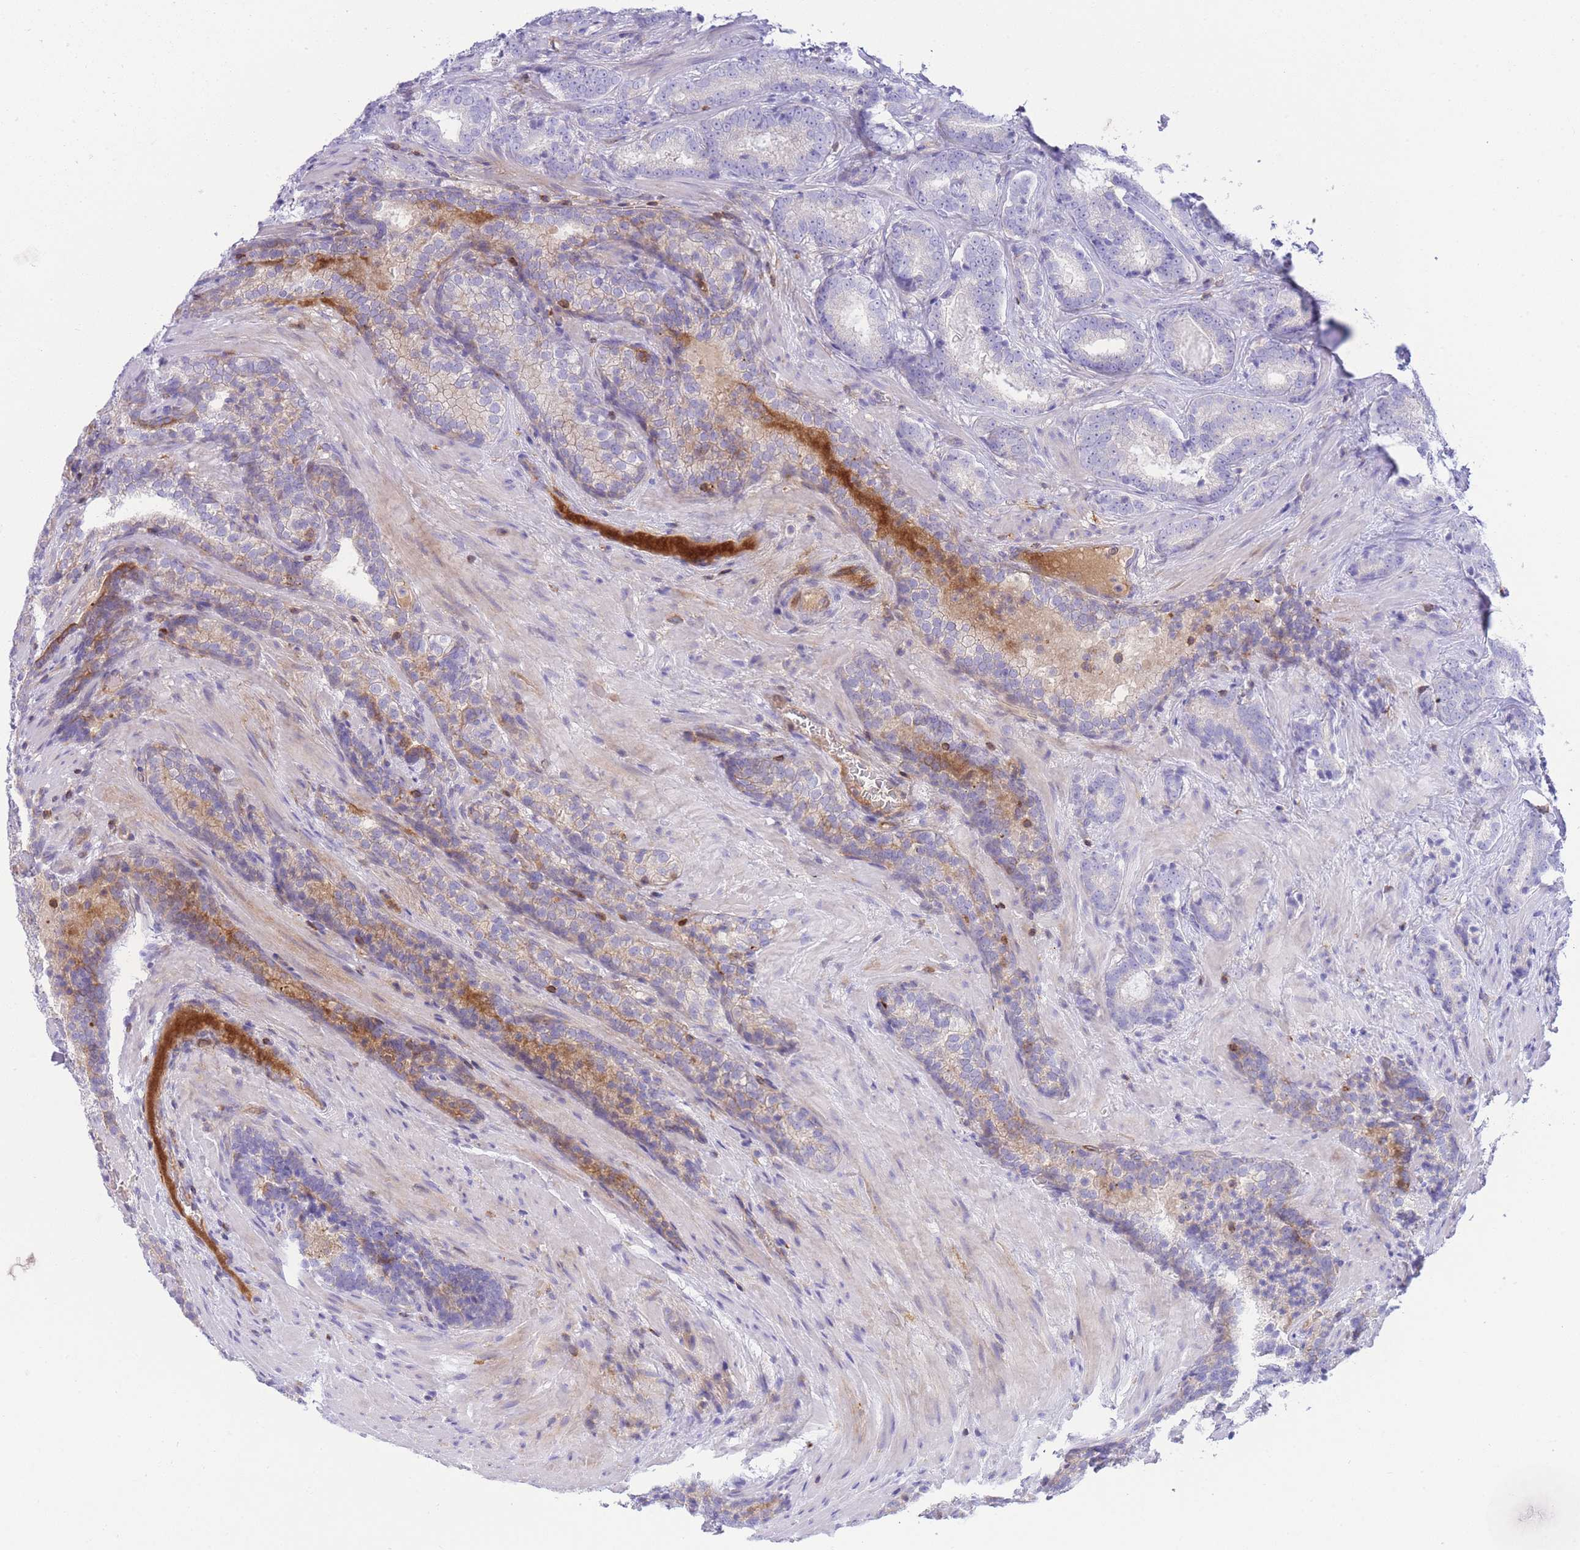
{"staining": {"intensity": "moderate", "quantity": "<25%", "location": "cytoplasmic/membranous"}, "tissue": "prostate cancer", "cell_type": "Tumor cells", "image_type": "cancer", "snomed": [{"axis": "morphology", "description": "Adenocarcinoma, Low grade"}, {"axis": "topography", "description": "Prostate"}], "caption": "Prostate adenocarcinoma (low-grade) stained with a protein marker demonstrates moderate staining in tumor cells.", "gene": "FBN3", "patient": {"sex": "male", "age": 58}}